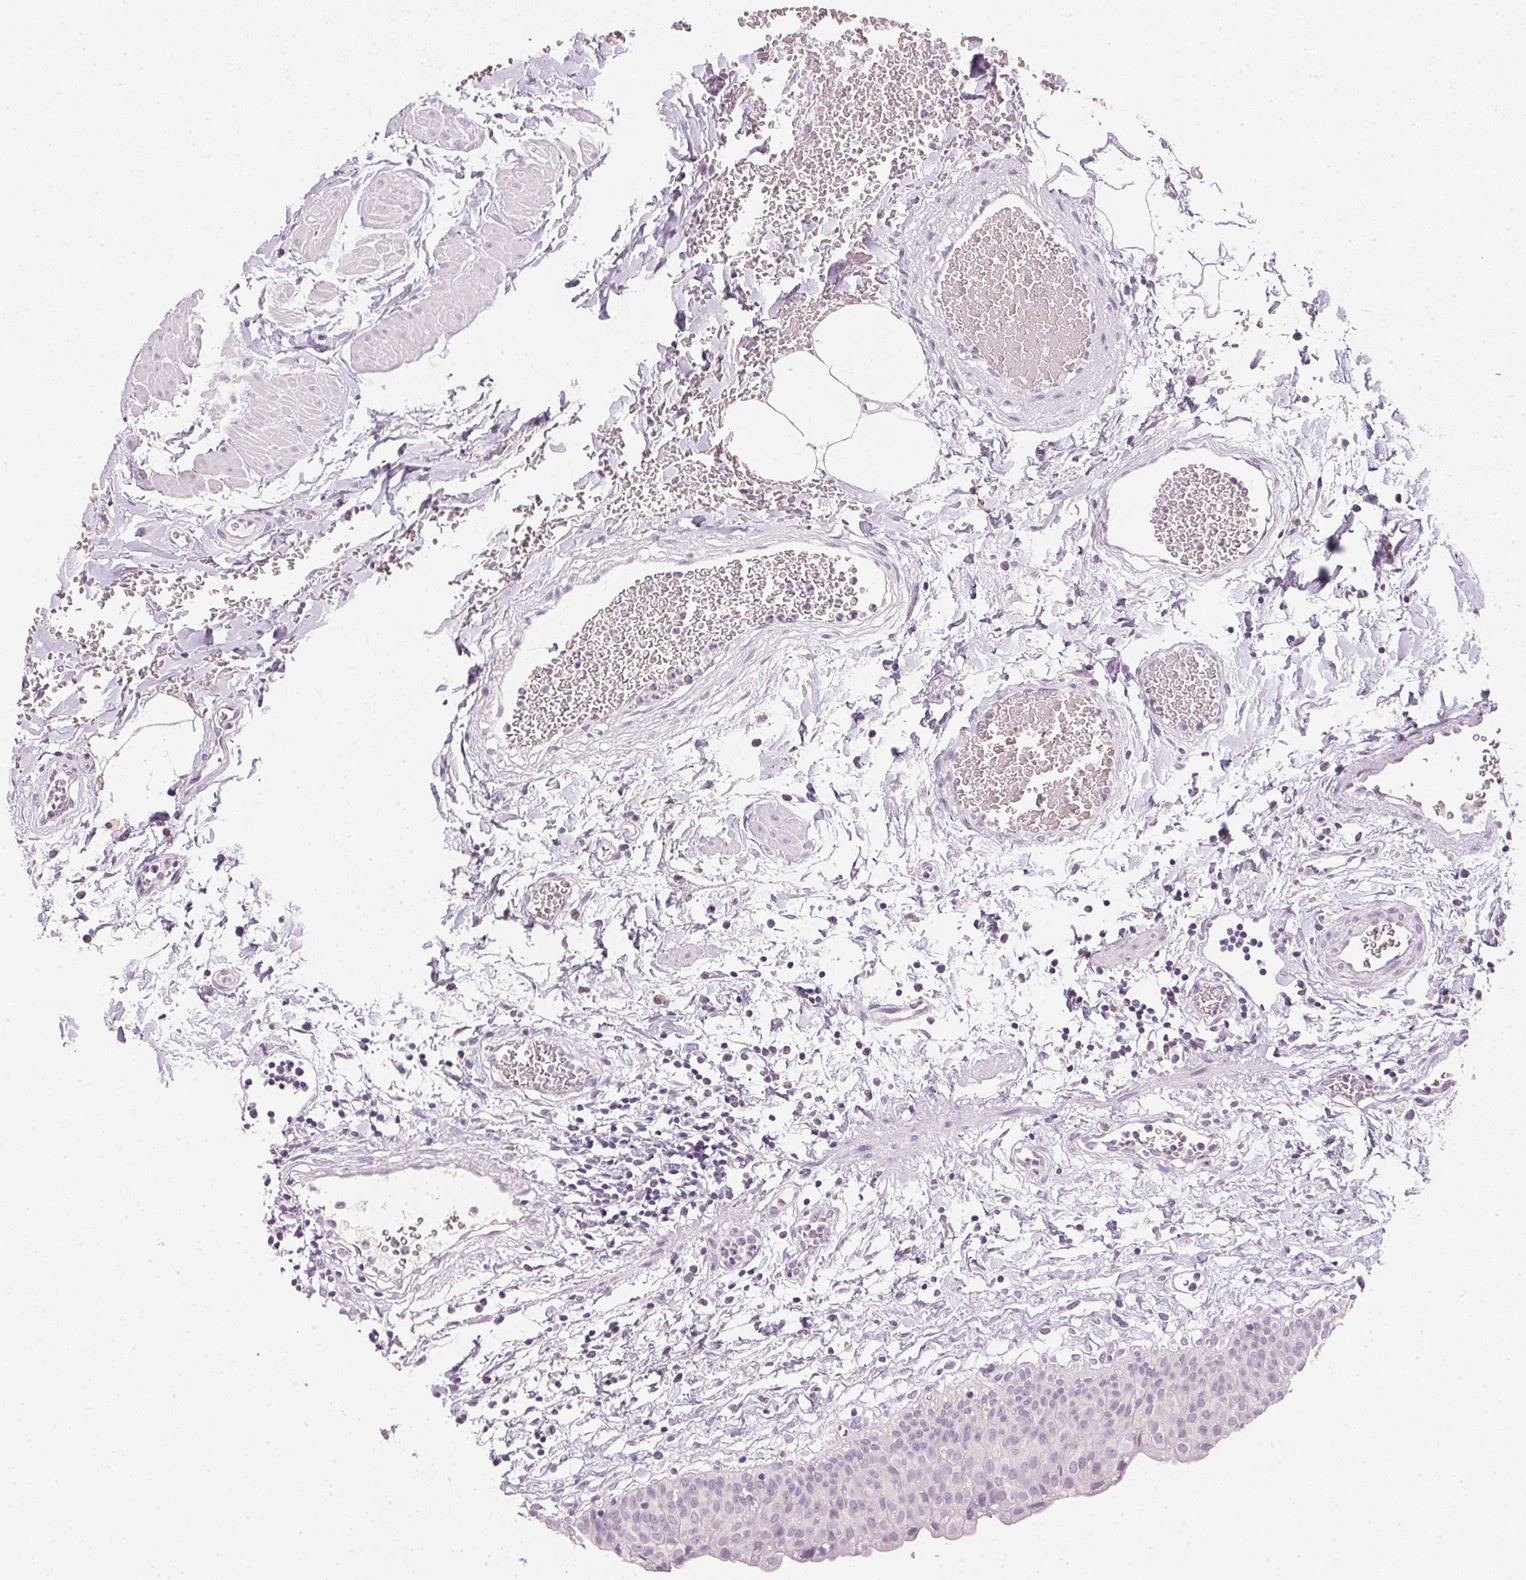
{"staining": {"intensity": "negative", "quantity": "none", "location": "none"}, "tissue": "urinary bladder", "cell_type": "Urothelial cells", "image_type": "normal", "snomed": [{"axis": "morphology", "description": "Normal tissue, NOS"}, {"axis": "topography", "description": "Urinary bladder"}], "caption": "A high-resolution image shows IHC staining of normal urinary bladder, which displays no significant staining in urothelial cells.", "gene": "IGFBP1", "patient": {"sex": "male", "age": 55}}